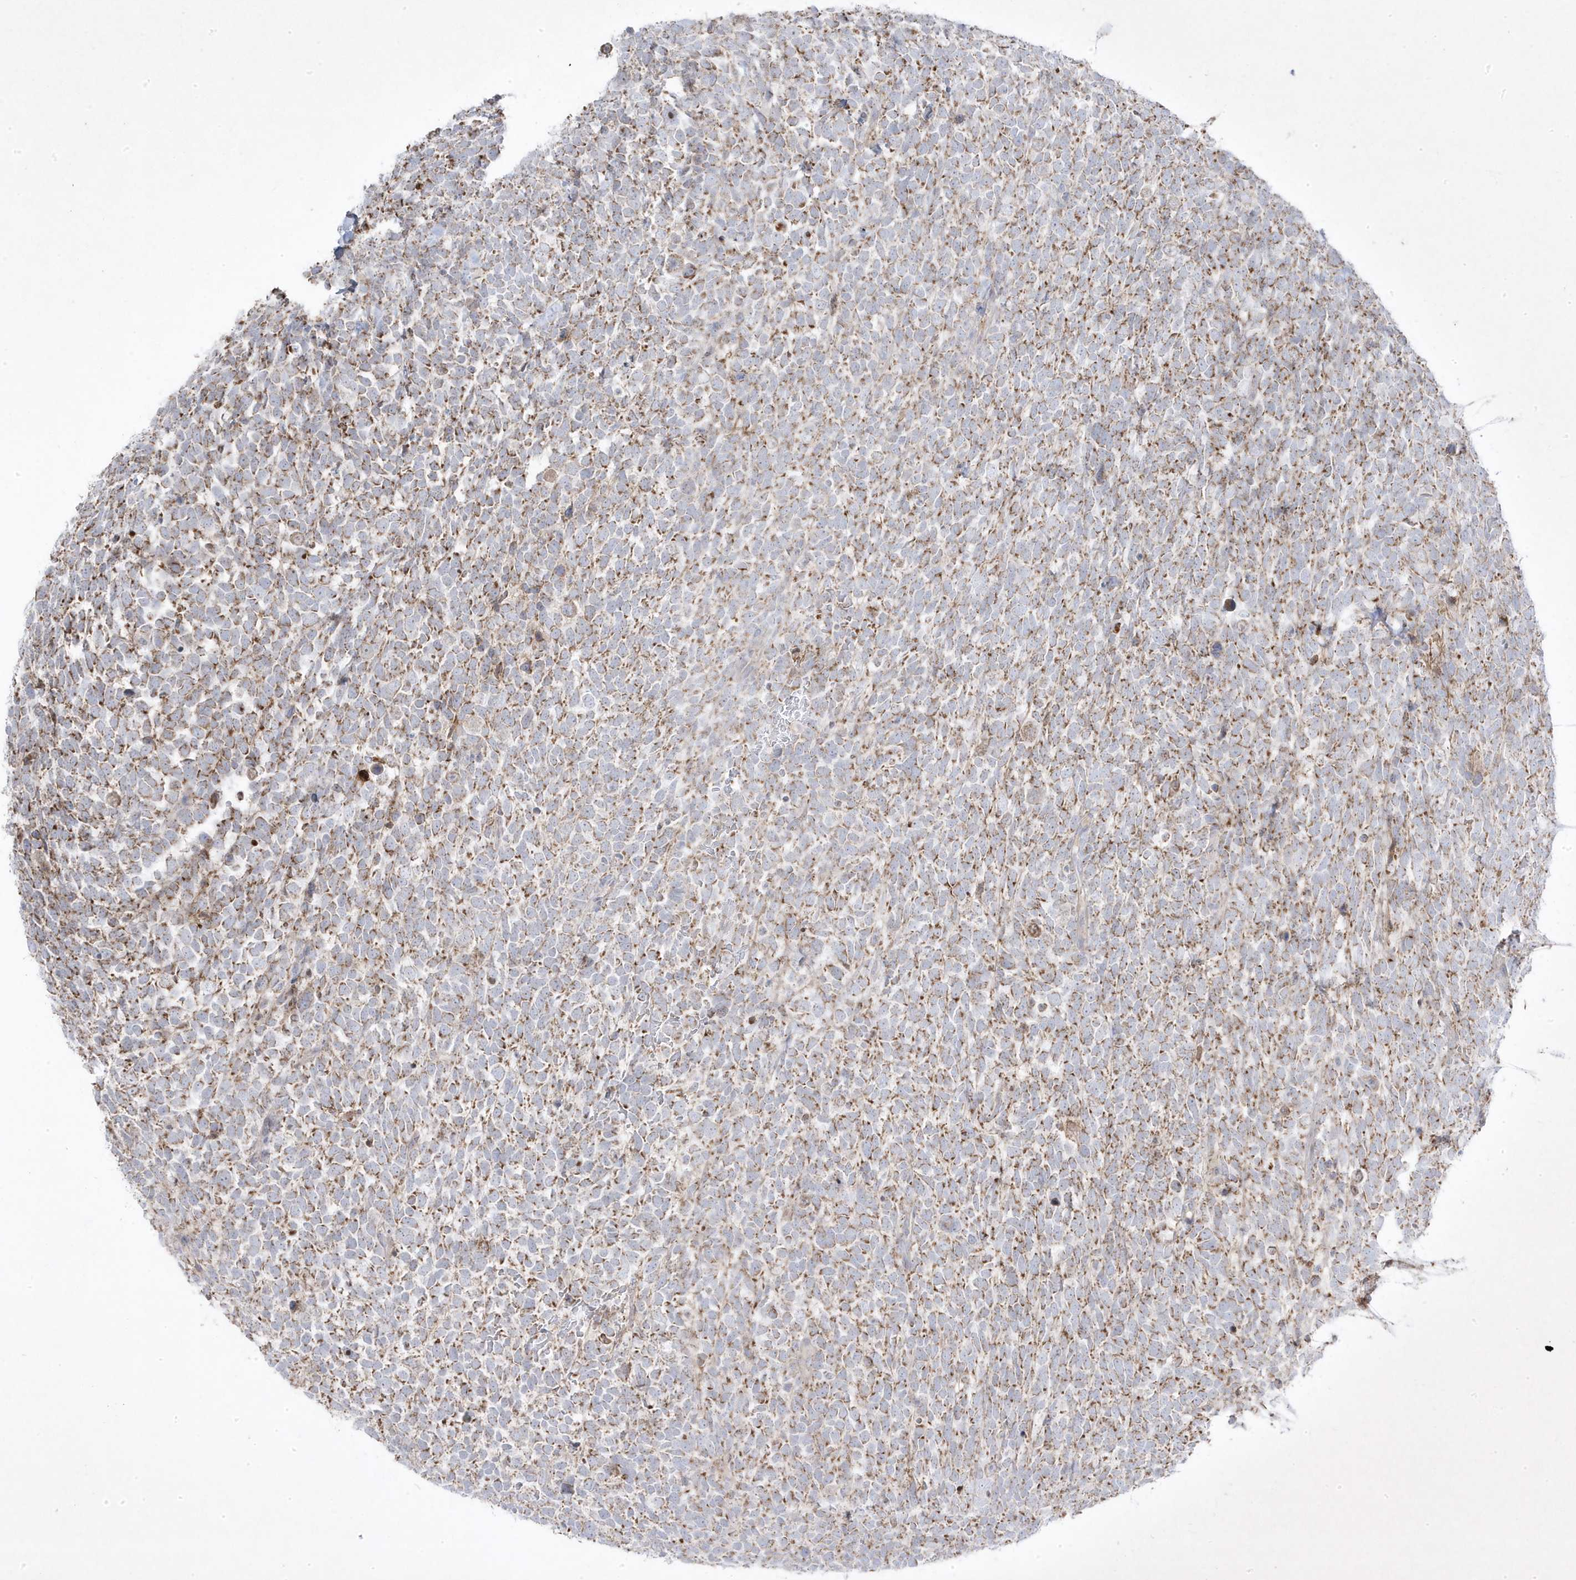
{"staining": {"intensity": "moderate", "quantity": "25%-75%", "location": "cytoplasmic/membranous"}, "tissue": "urothelial cancer", "cell_type": "Tumor cells", "image_type": "cancer", "snomed": [{"axis": "morphology", "description": "Urothelial carcinoma, High grade"}, {"axis": "topography", "description": "Urinary bladder"}], "caption": "Urothelial cancer tissue shows moderate cytoplasmic/membranous staining in about 25%-75% of tumor cells", "gene": "ADAMTSL3", "patient": {"sex": "female", "age": 82}}